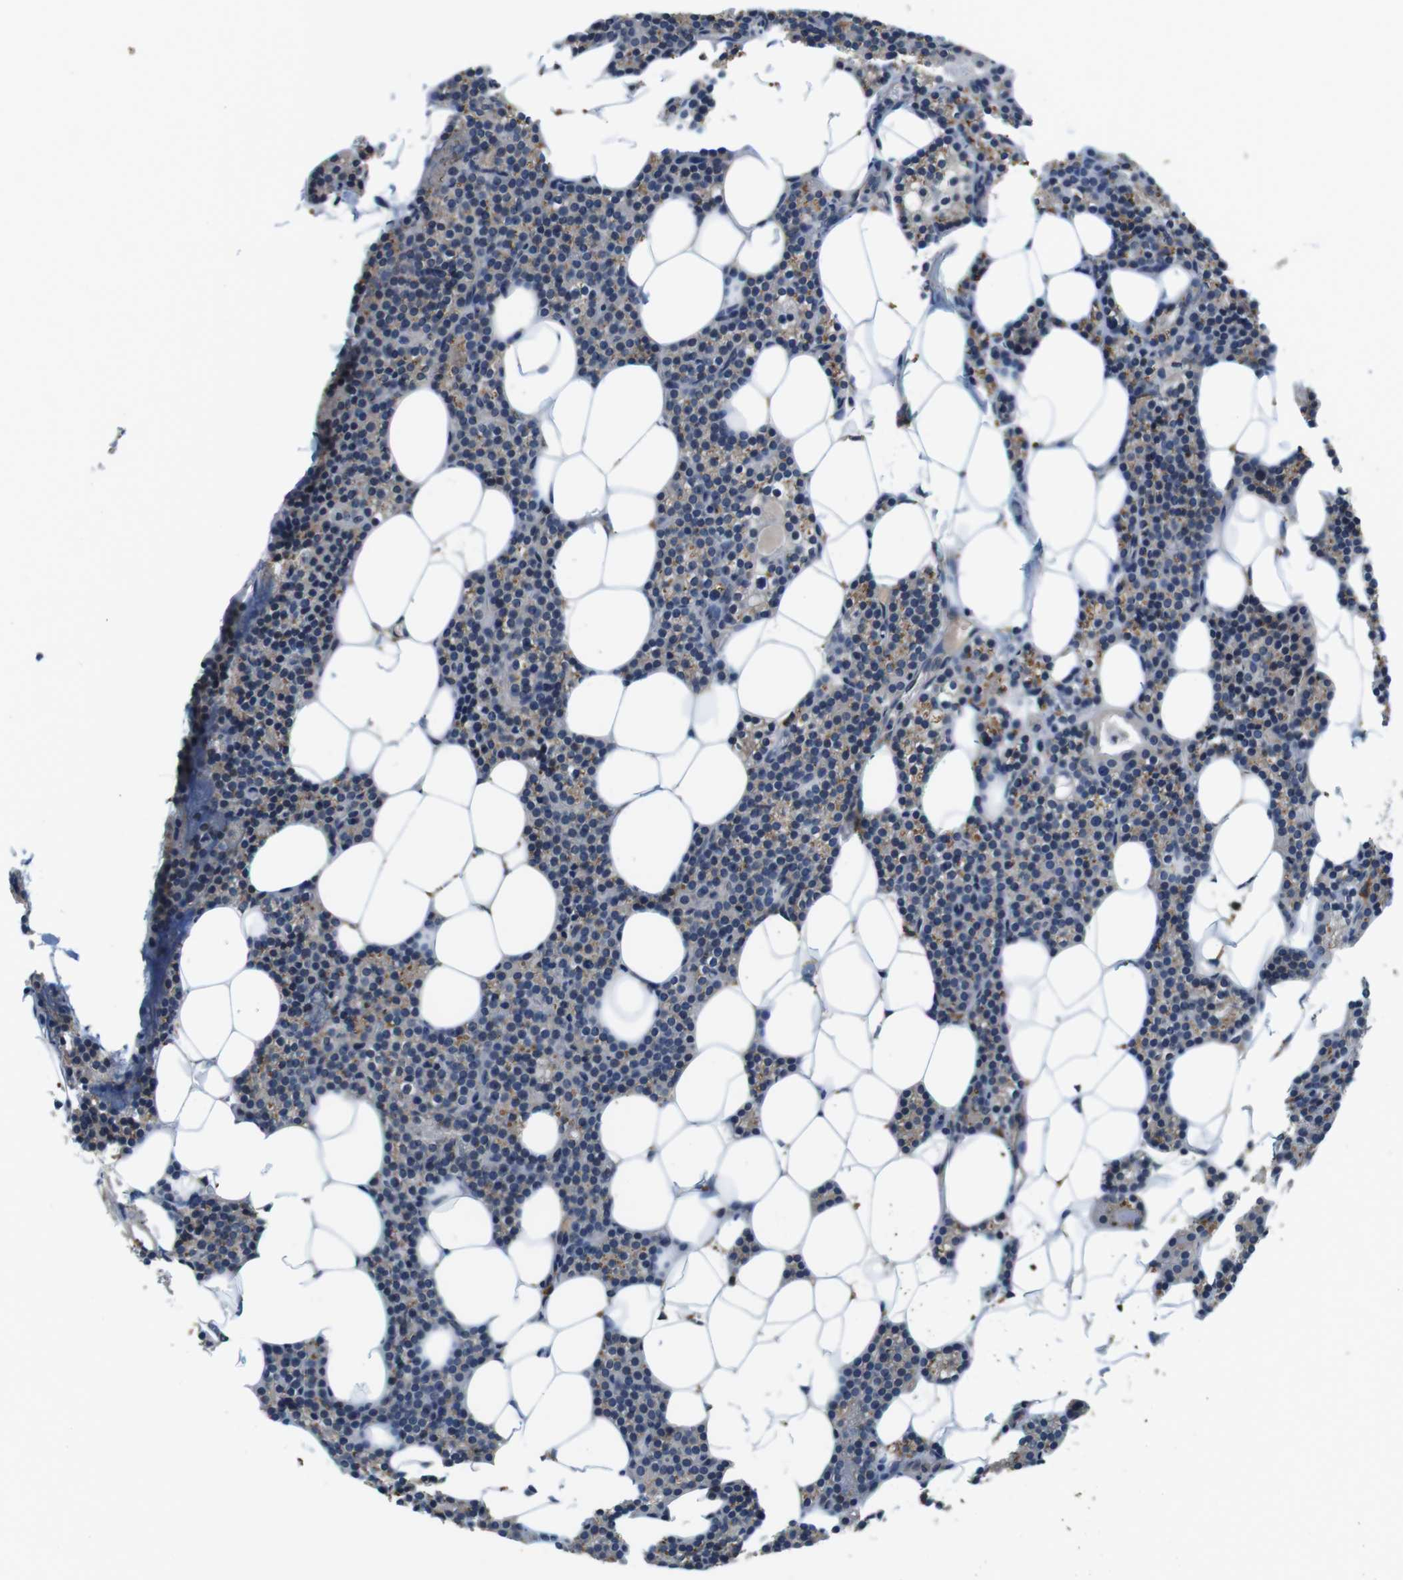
{"staining": {"intensity": "moderate", "quantity": "<25%", "location": "cytoplasmic/membranous"}, "tissue": "parathyroid gland", "cell_type": "Glandular cells", "image_type": "normal", "snomed": [{"axis": "morphology", "description": "Normal tissue, NOS"}, {"axis": "morphology", "description": "Adenoma, NOS"}, {"axis": "topography", "description": "Parathyroid gland"}], "caption": "Unremarkable parathyroid gland displays moderate cytoplasmic/membranous positivity in about <25% of glandular cells (brown staining indicates protein expression, while blue staining denotes nuclei)..", "gene": "CD163L1", "patient": {"sex": "female", "age": 51}}